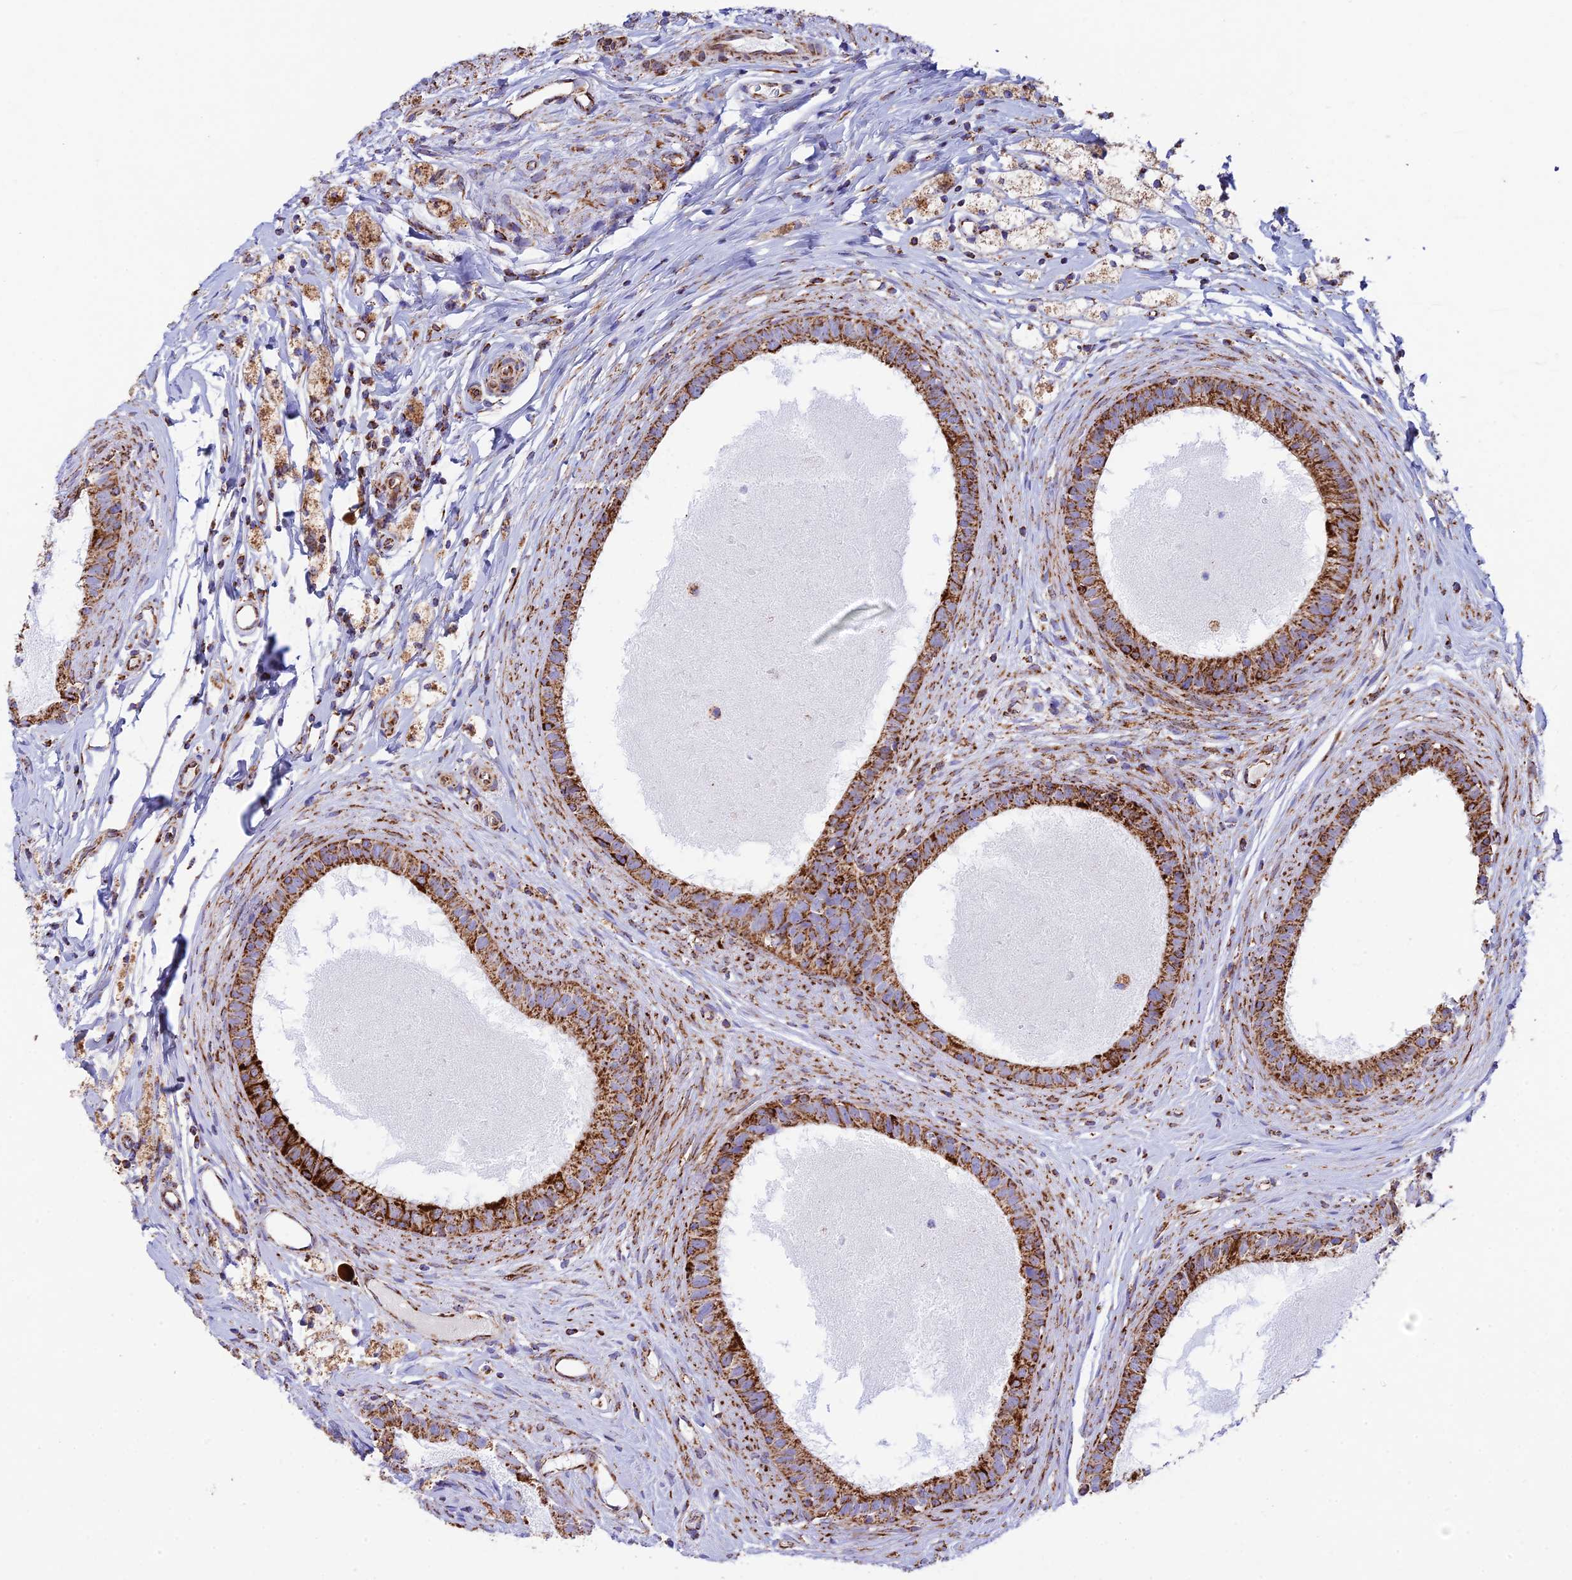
{"staining": {"intensity": "moderate", "quantity": ">75%", "location": "cytoplasmic/membranous"}, "tissue": "epididymis", "cell_type": "Glandular cells", "image_type": "normal", "snomed": [{"axis": "morphology", "description": "Normal tissue, NOS"}, {"axis": "topography", "description": "Epididymis"}], "caption": "IHC staining of benign epididymis, which displays medium levels of moderate cytoplasmic/membranous staining in about >75% of glandular cells indicating moderate cytoplasmic/membranous protein staining. The staining was performed using DAB (3,3'-diaminobenzidine) (brown) for protein detection and nuclei were counterstained in hematoxylin (blue).", "gene": "CHCHD3", "patient": {"sex": "male", "age": 80}}